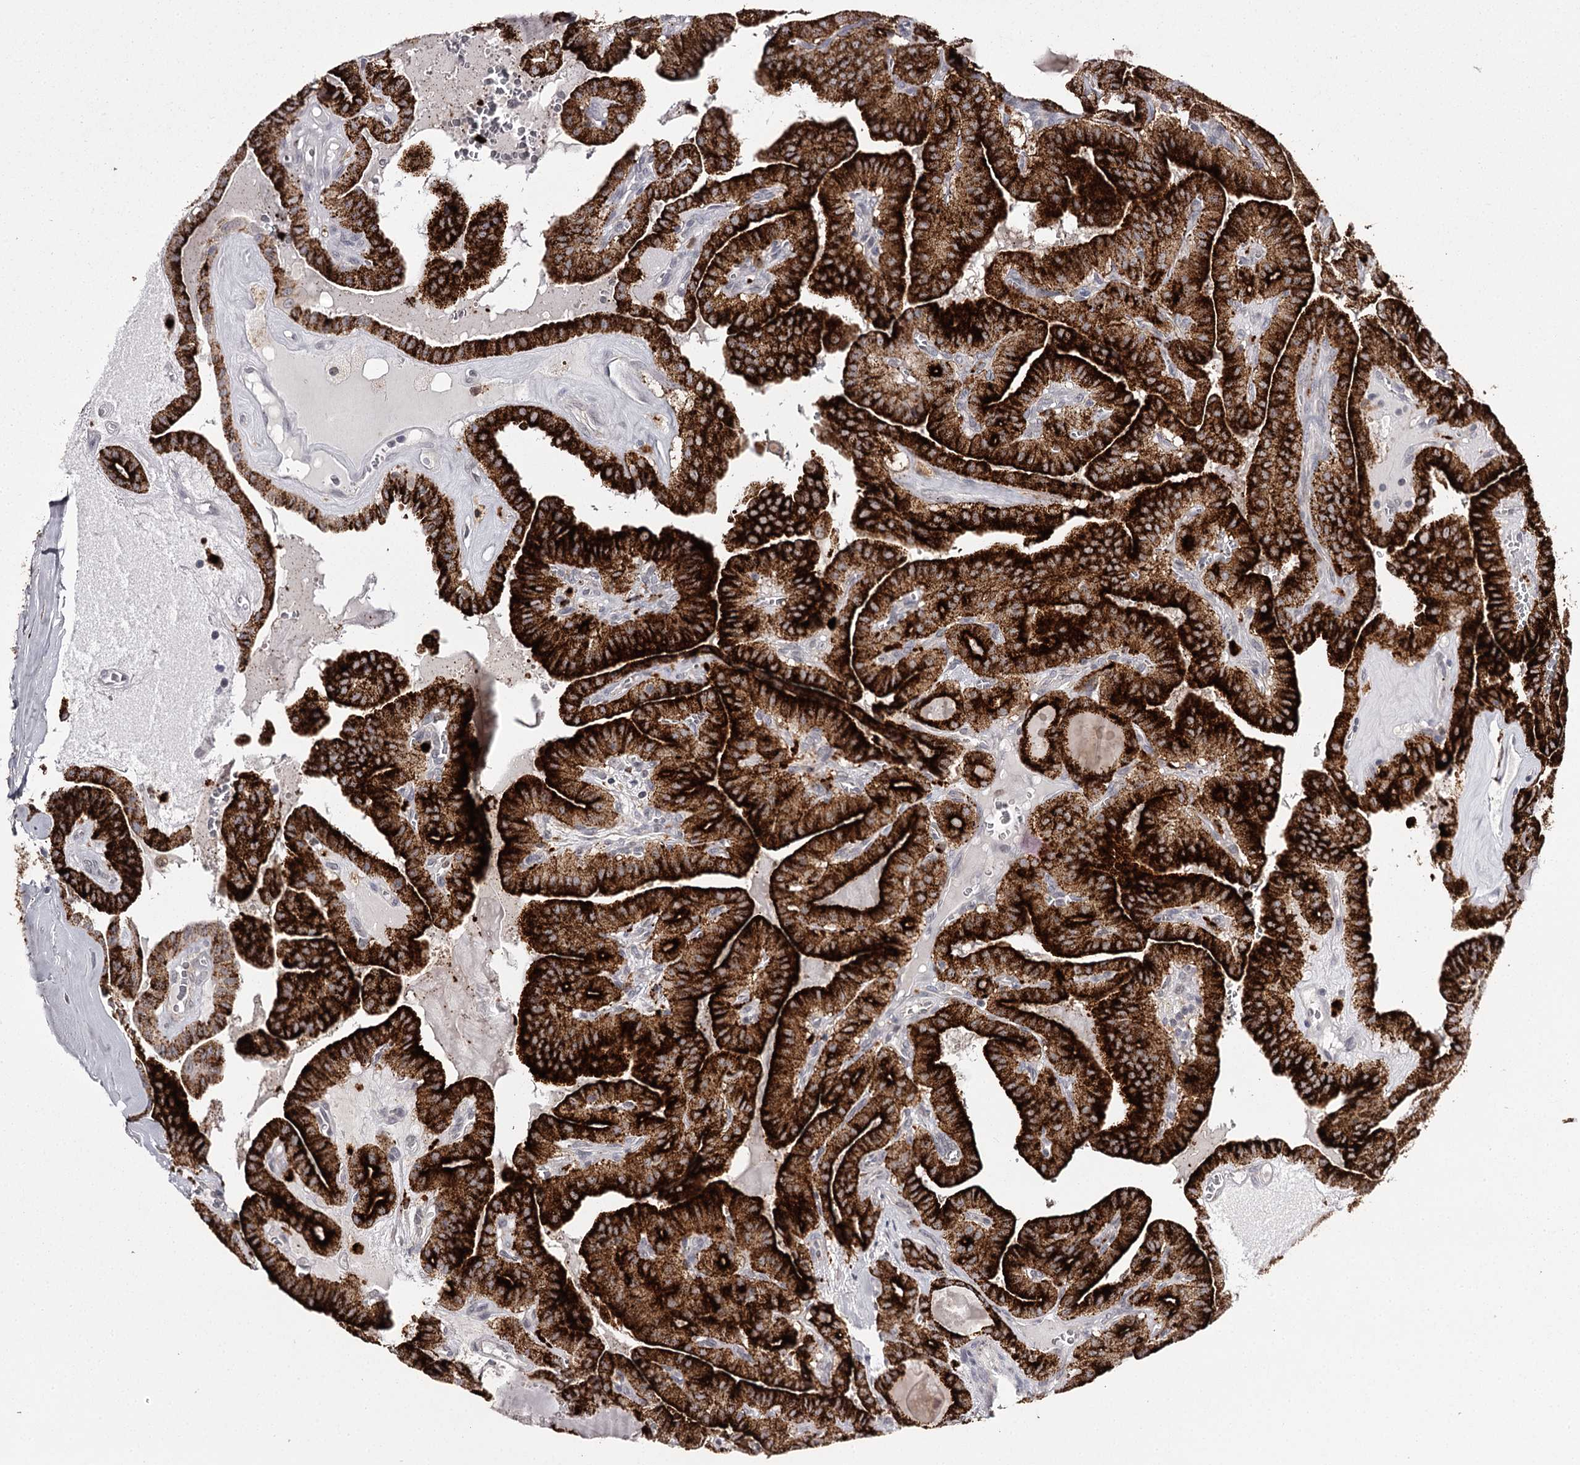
{"staining": {"intensity": "strong", "quantity": ">75%", "location": "cytoplasmic/membranous"}, "tissue": "thyroid cancer", "cell_type": "Tumor cells", "image_type": "cancer", "snomed": [{"axis": "morphology", "description": "Papillary adenocarcinoma, NOS"}, {"axis": "topography", "description": "Thyroid gland"}], "caption": "Protein positivity by immunohistochemistry shows strong cytoplasmic/membranous expression in about >75% of tumor cells in thyroid cancer.", "gene": "SLC32A1", "patient": {"sex": "male", "age": 52}}